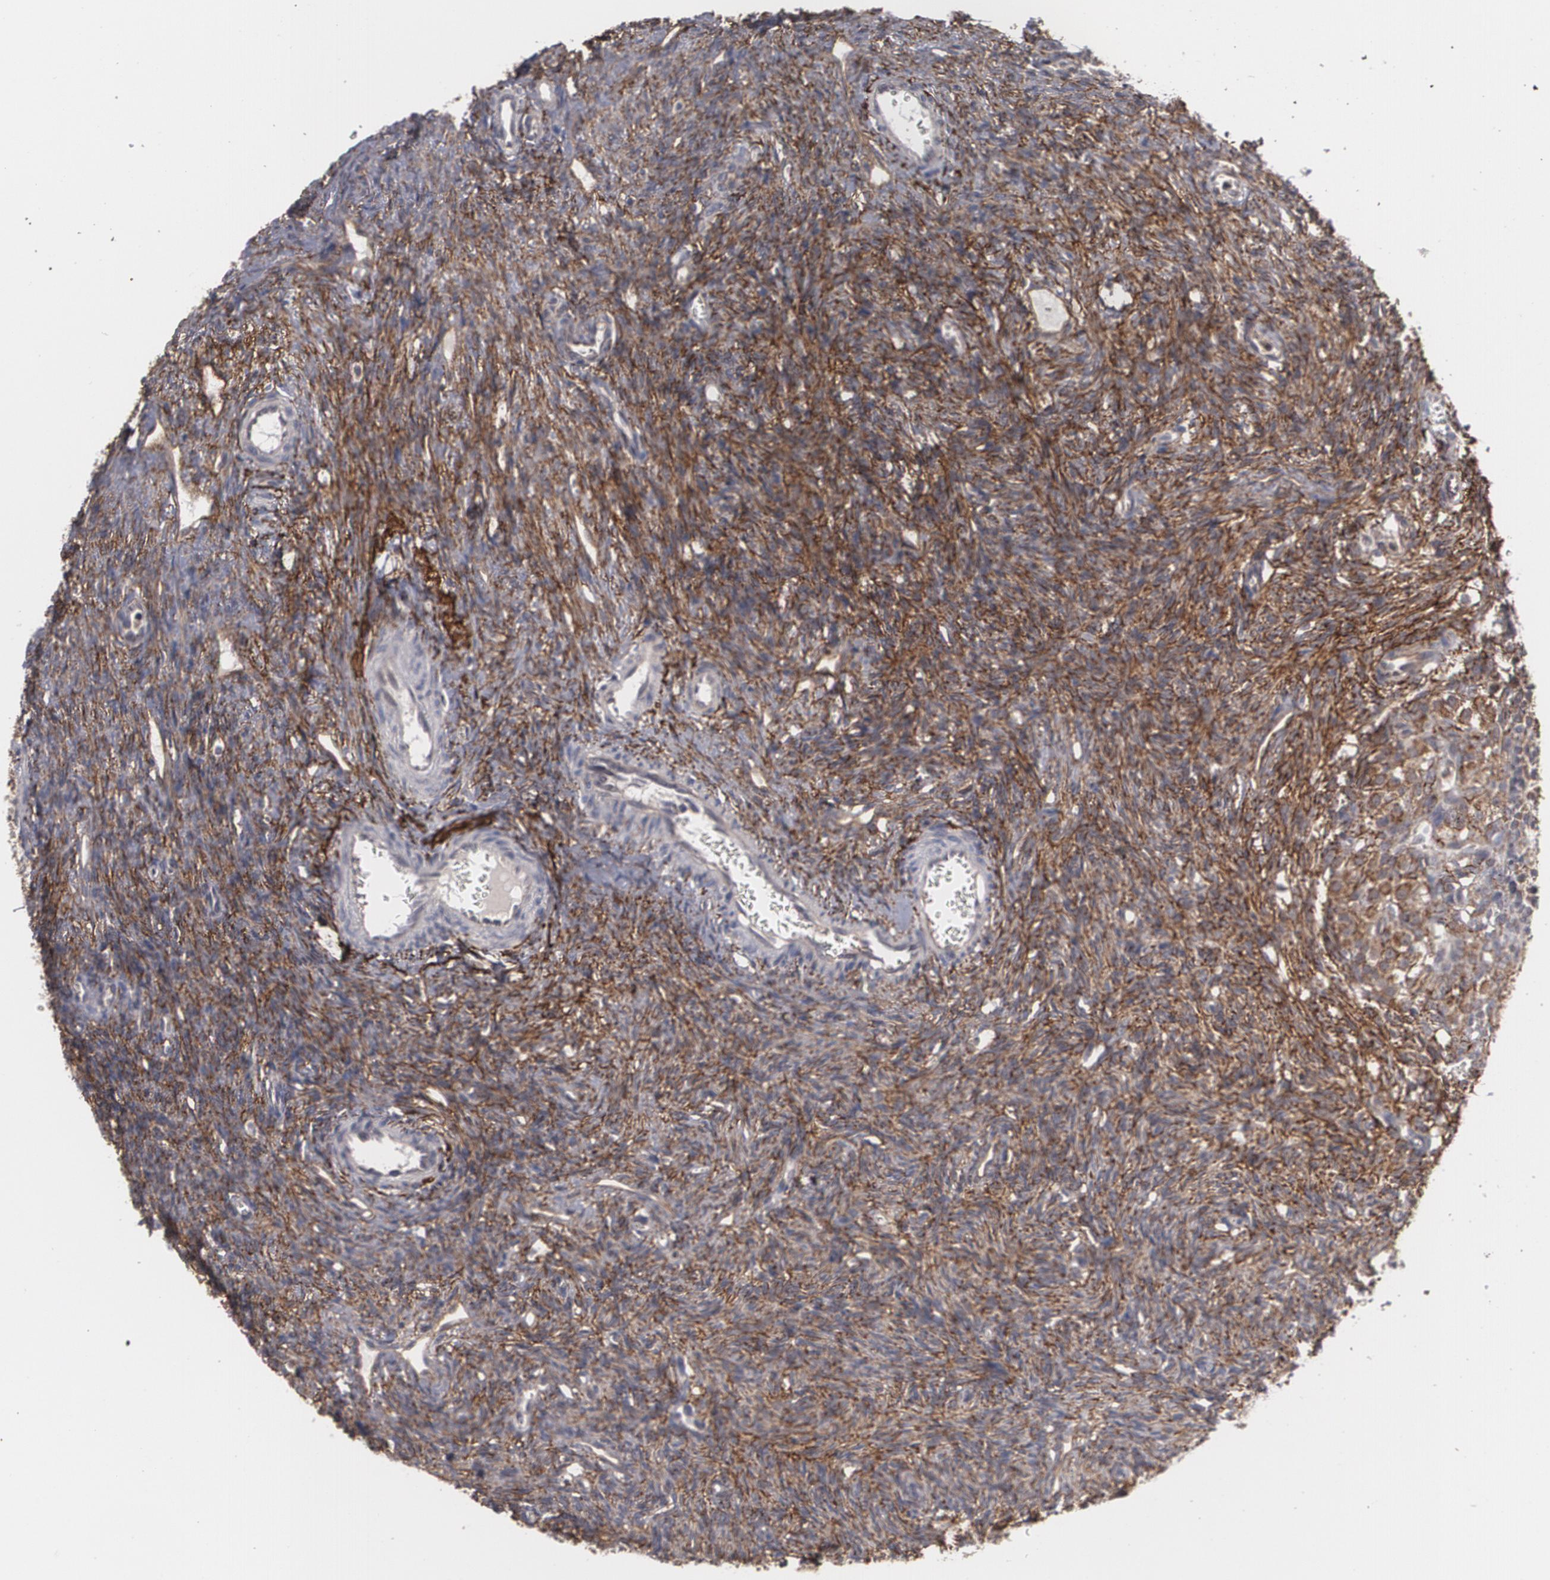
{"staining": {"intensity": "moderate", "quantity": "25%-75%", "location": "cytoplasmic/membranous"}, "tissue": "ovary", "cell_type": "Ovarian stroma cells", "image_type": "normal", "snomed": [{"axis": "morphology", "description": "Normal tissue, NOS"}, {"axis": "topography", "description": "Ovary"}], "caption": "Human ovary stained for a protein (brown) demonstrates moderate cytoplasmic/membranous positive expression in about 25%-75% of ovarian stroma cells.", "gene": "BMP6", "patient": {"sex": "female", "age": 33}}